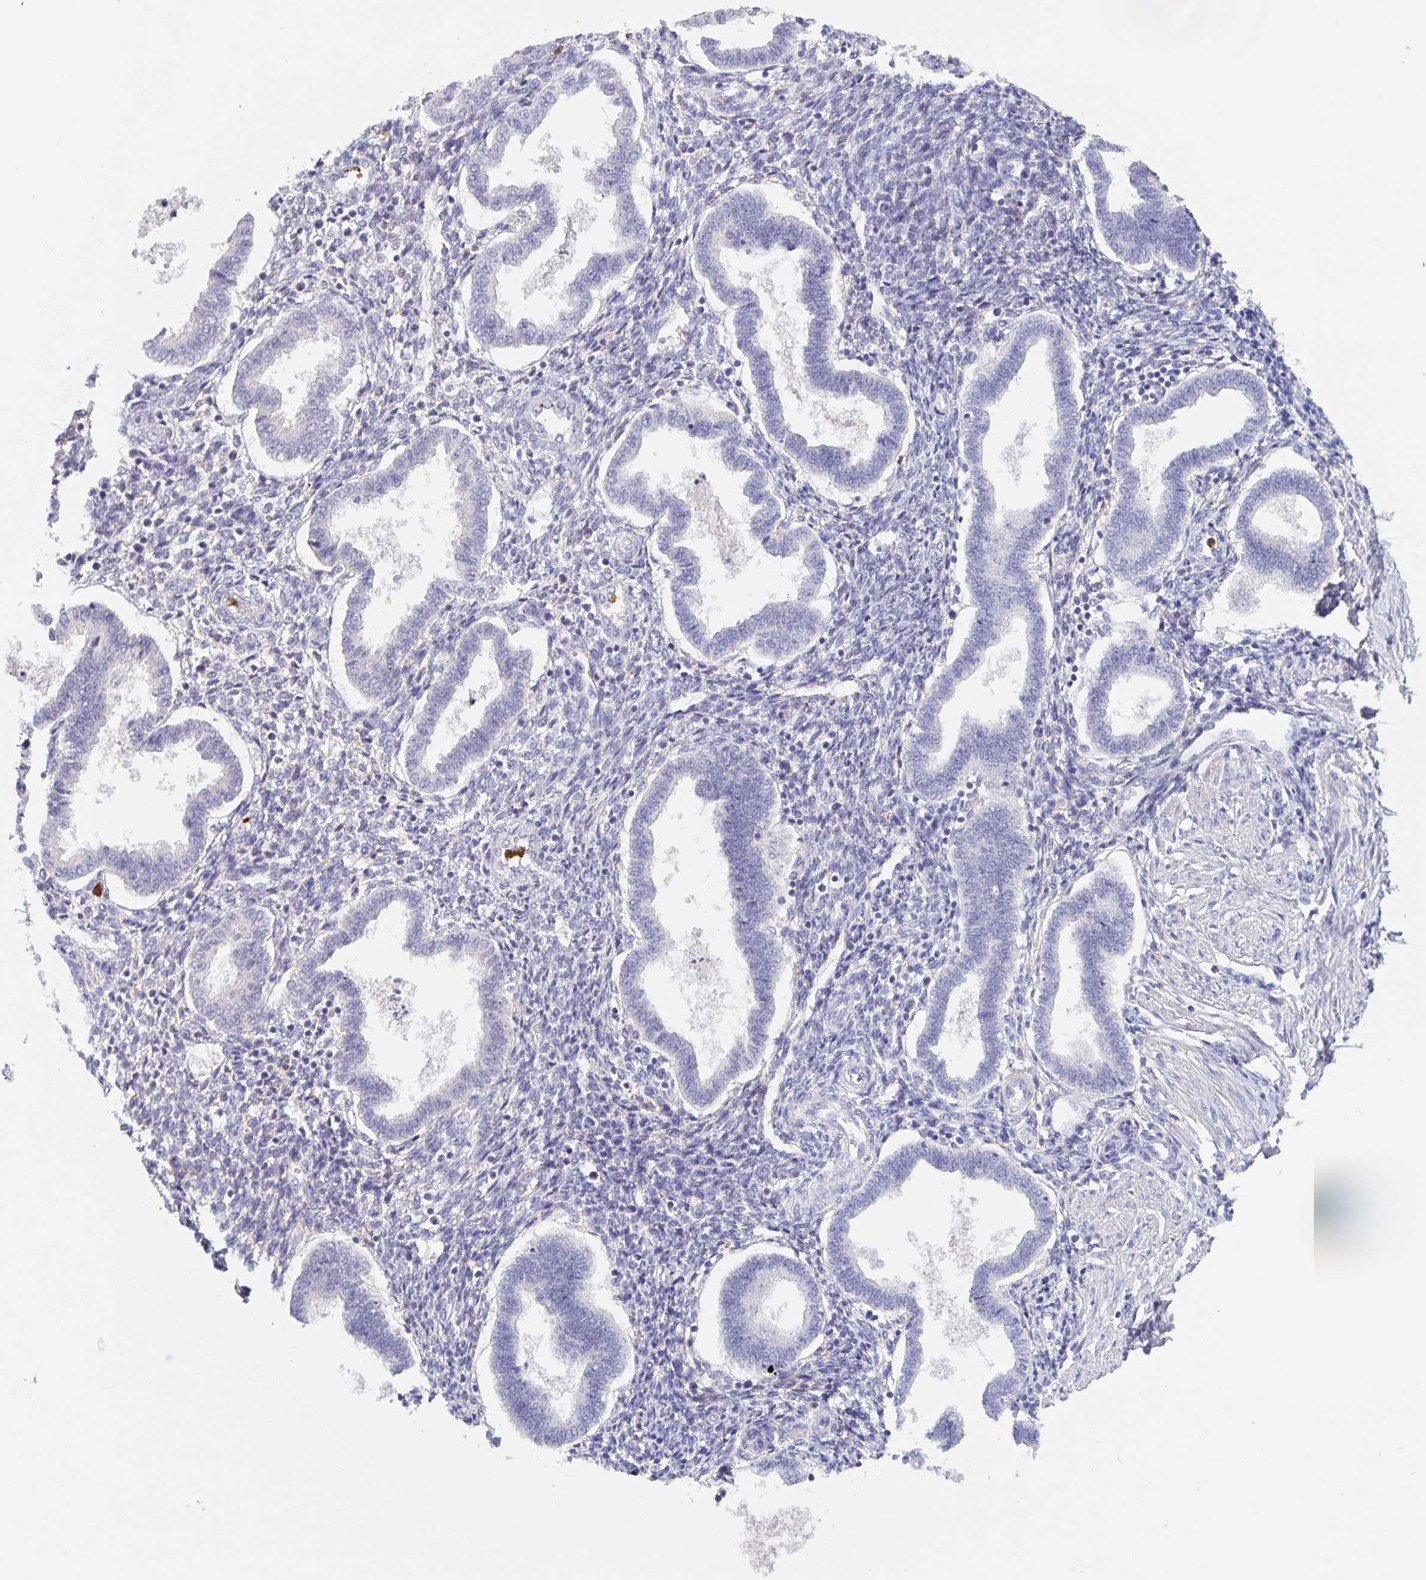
{"staining": {"intensity": "negative", "quantity": "none", "location": "none"}, "tissue": "endometrium", "cell_type": "Cells in endometrial stroma", "image_type": "normal", "snomed": [{"axis": "morphology", "description": "Normal tissue, NOS"}, {"axis": "topography", "description": "Endometrium"}], "caption": "Immunohistochemical staining of benign endometrium exhibits no significant expression in cells in endometrial stroma. (DAB IHC with hematoxylin counter stain).", "gene": "CDC42BPG", "patient": {"sex": "female", "age": 24}}